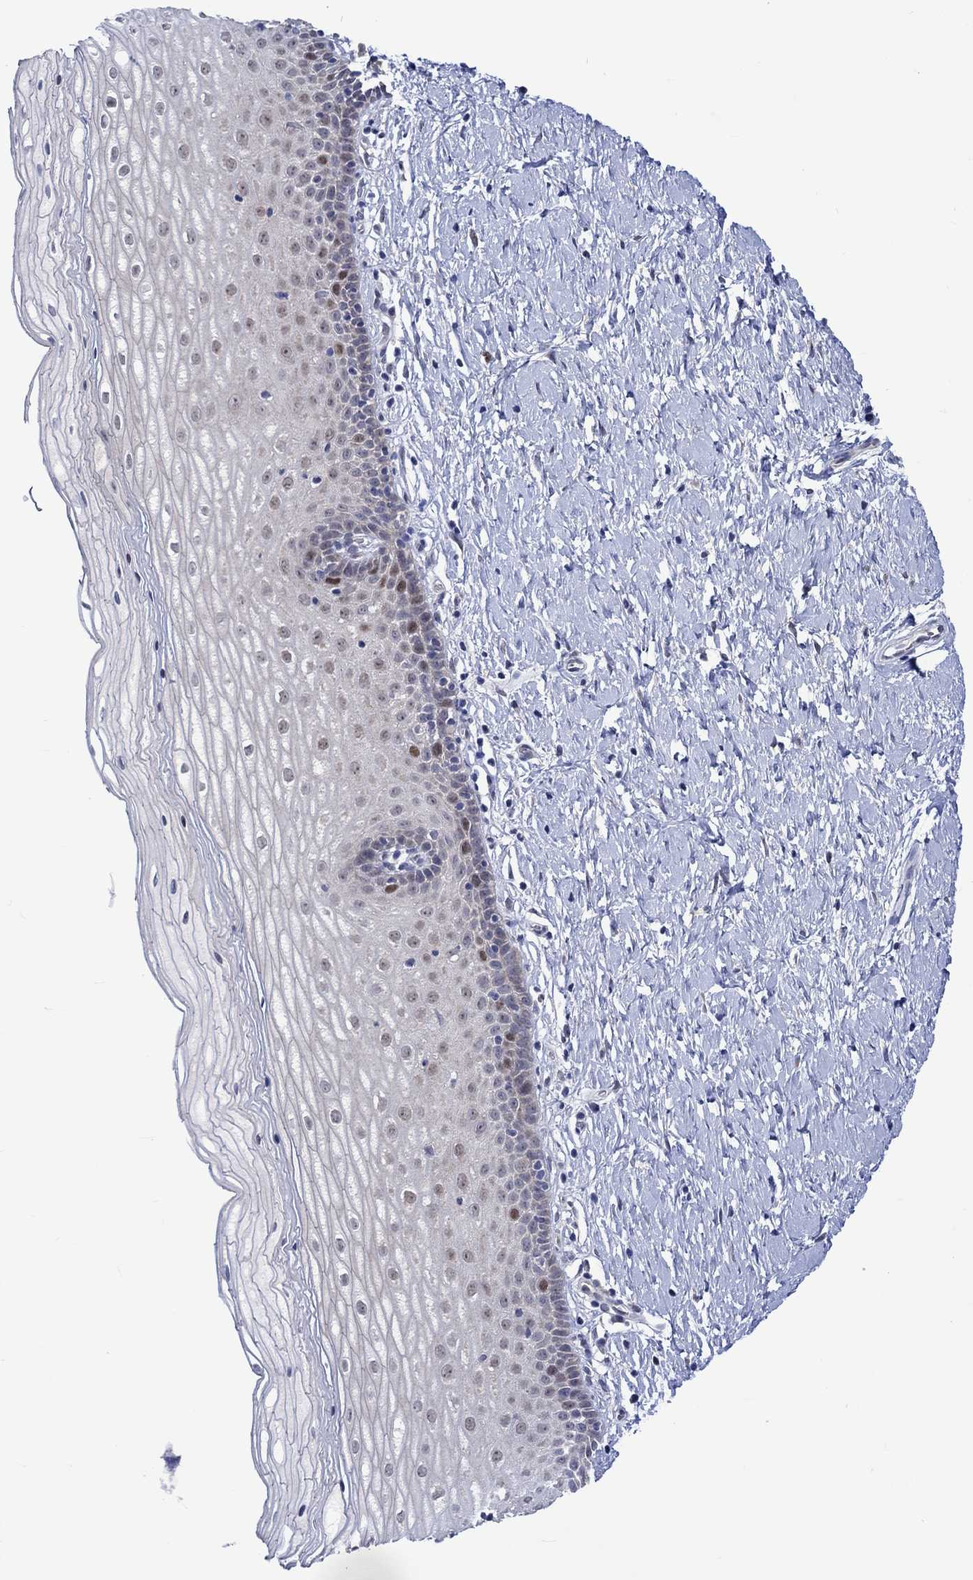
{"staining": {"intensity": "negative", "quantity": "none", "location": "none"}, "tissue": "cervix", "cell_type": "Glandular cells", "image_type": "normal", "snomed": [{"axis": "morphology", "description": "Normal tissue, NOS"}, {"axis": "topography", "description": "Cervix"}], "caption": "Immunohistochemical staining of unremarkable cervix displays no significant staining in glandular cells. (DAB (3,3'-diaminobenzidine) immunohistochemistry (IHC) visualized using brightfield microscopy, high magnification).", "gene": "E2F8", "patient": {"sex": "female", "age": 37}}